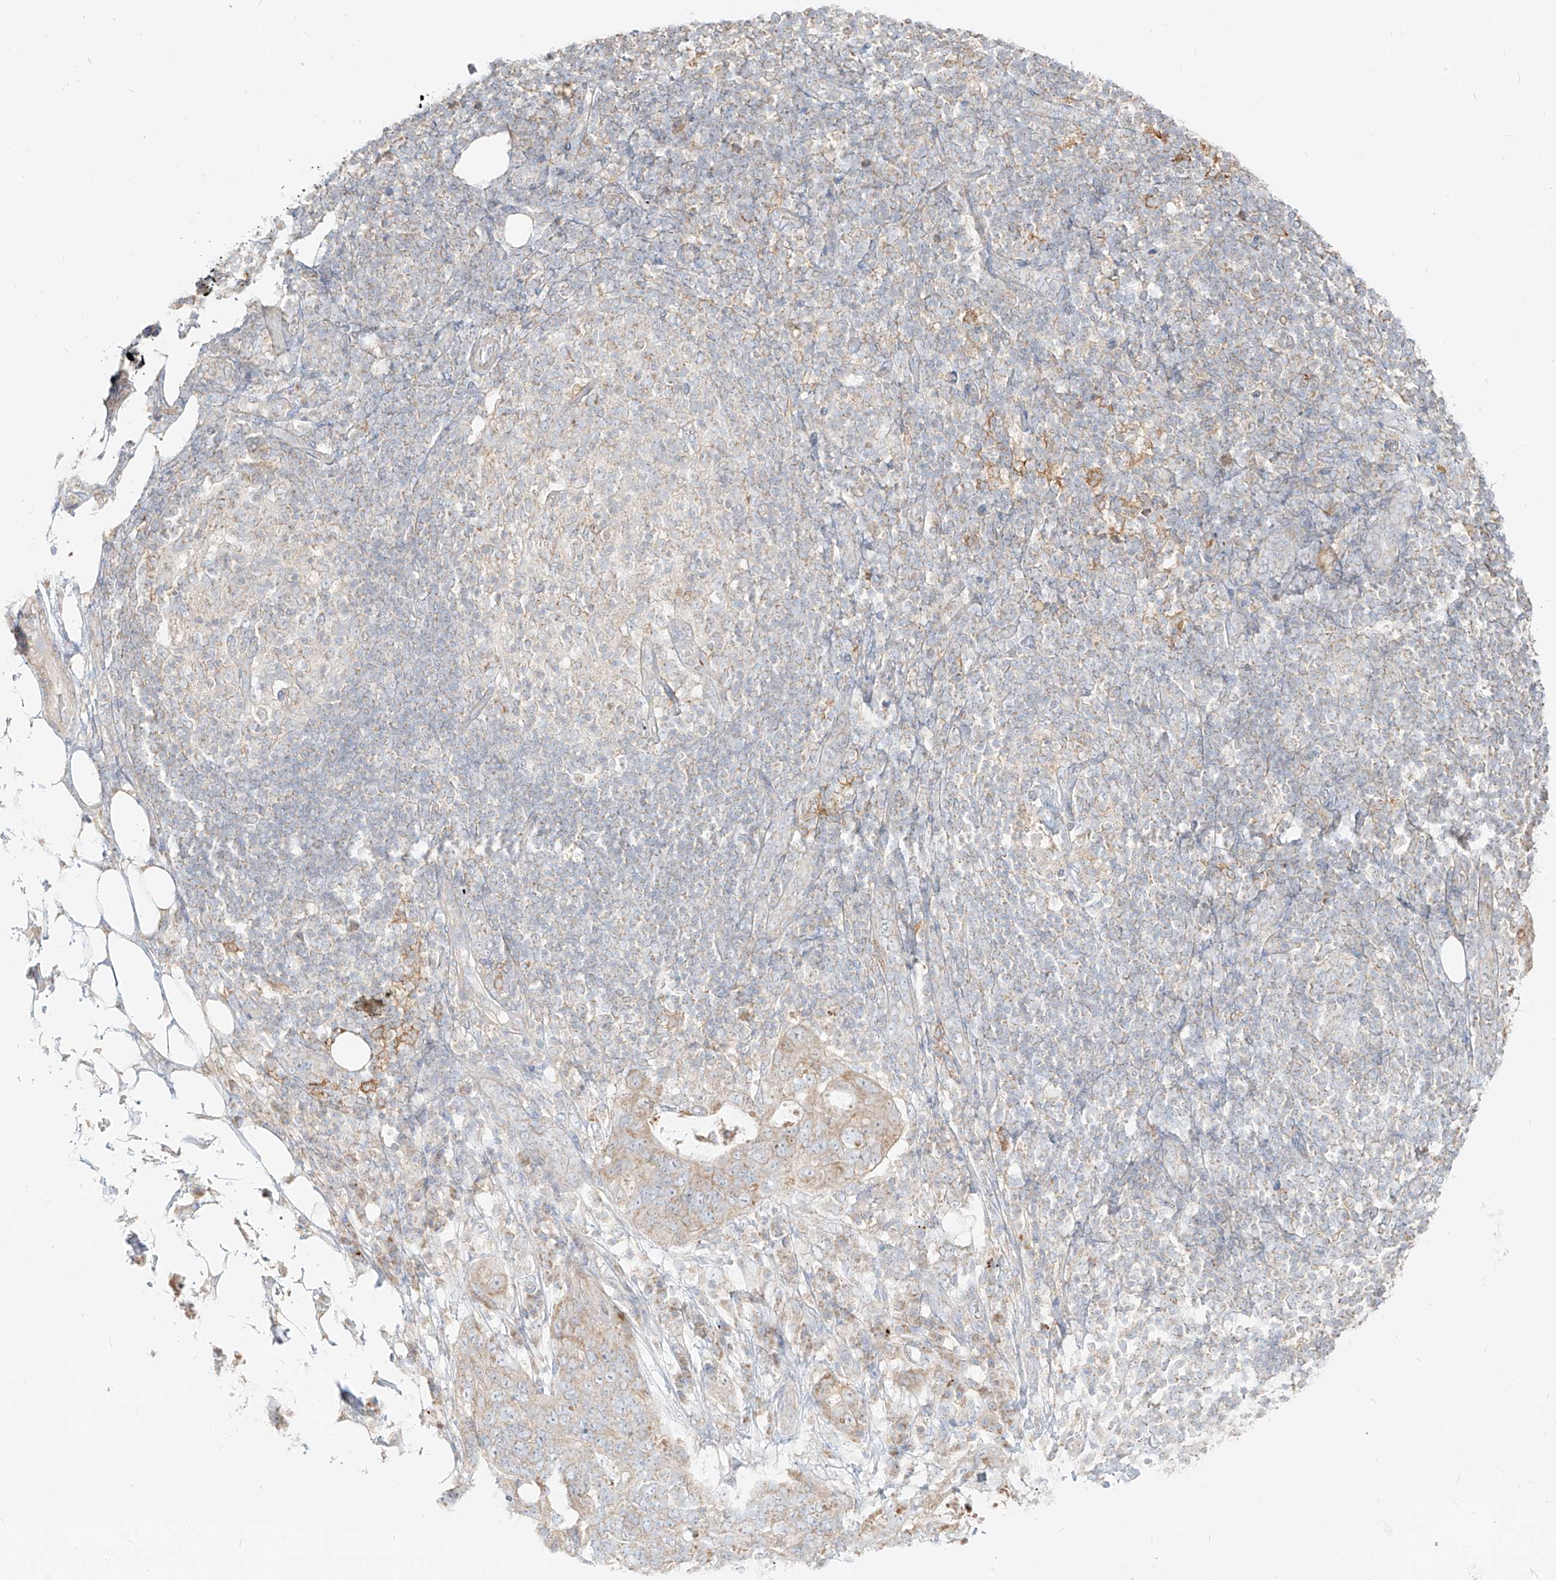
{"staining": {"intensity": "weak", "quantity": ">75%", "location": "cytoplasmic/membranous"}, "tissue": "stomach cancer", "cell_type": "Tumor cells", "image_type": "cancer", "snomed": [{"axis": "morphology", "description": "Adenocarcinoma, NOS"}, {"axis": "topography", "description": "Stomach"}], "caption": "Protein expression analysis of adenocarcinoma (stomach) shows weak cytoplasmic/membranous expression in about >75% of tumor cells. (Stains: DAB (3,3'-diaminobenzidine) in brown, nuclei in blue, Microscopy: brightfield microscopy at high magnification).", "gene": "ZIM3", "patient": {"sex": "female", "age": 89}}